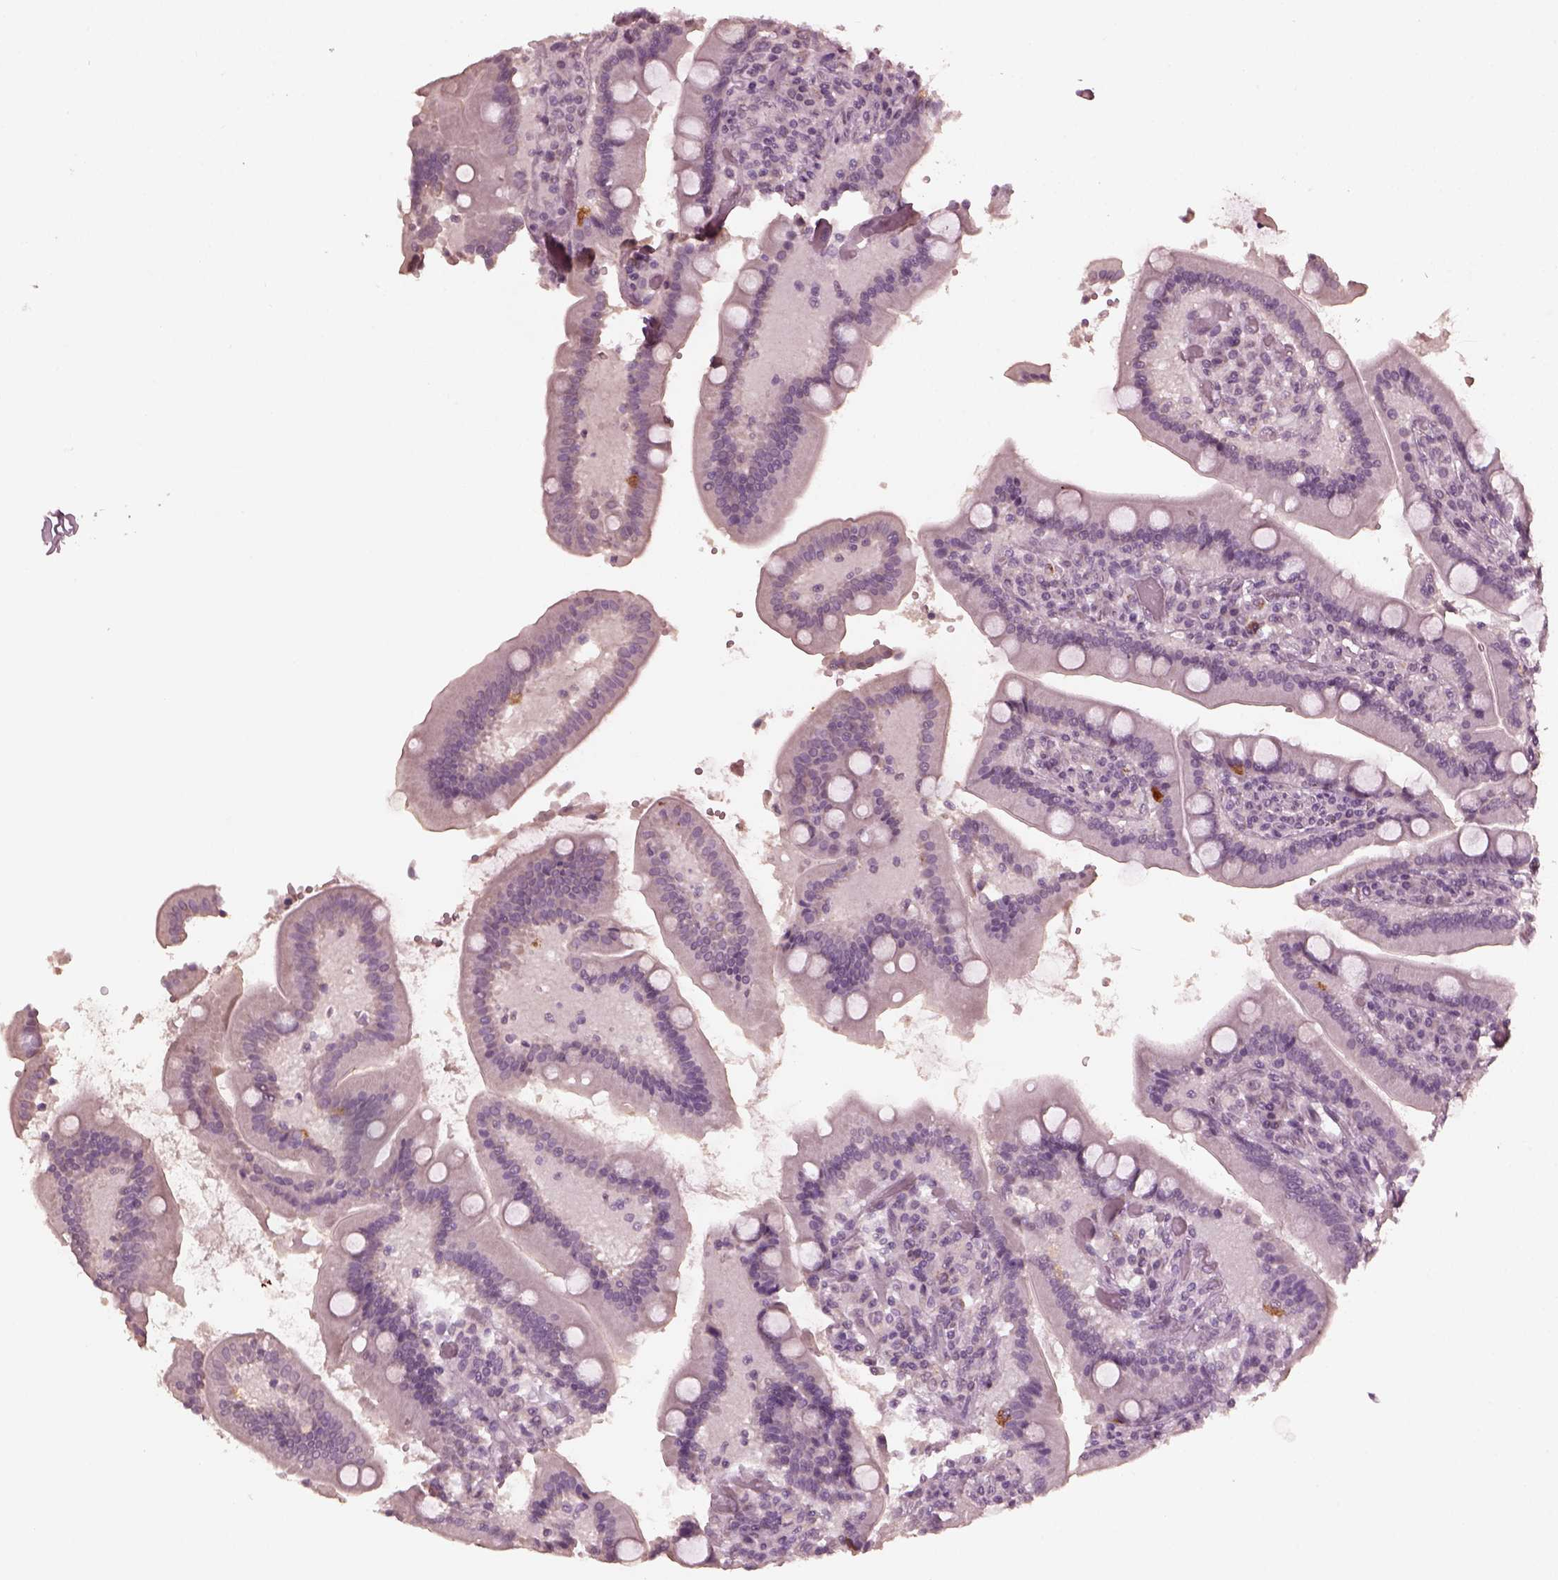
{"staining": {"intensity": "negative", "quantity": "none", "location": "none"}, "tissue": "duodenum", "cell_type": "Glandular cells", "image_type": "normal", "snomed": [{"axis": "morphology", "description": "Normal tissue, NOS"}, {"axis": "topography", "description": "Duodenum"}], "caption": "Immunohistochemistry (IHC) of unremarkable duodenum demonstrates no expression in glandular cells. Nuclei are stained in blue.", "gene": "KRT79", "patient": {"sex": "female", "age": 62}}